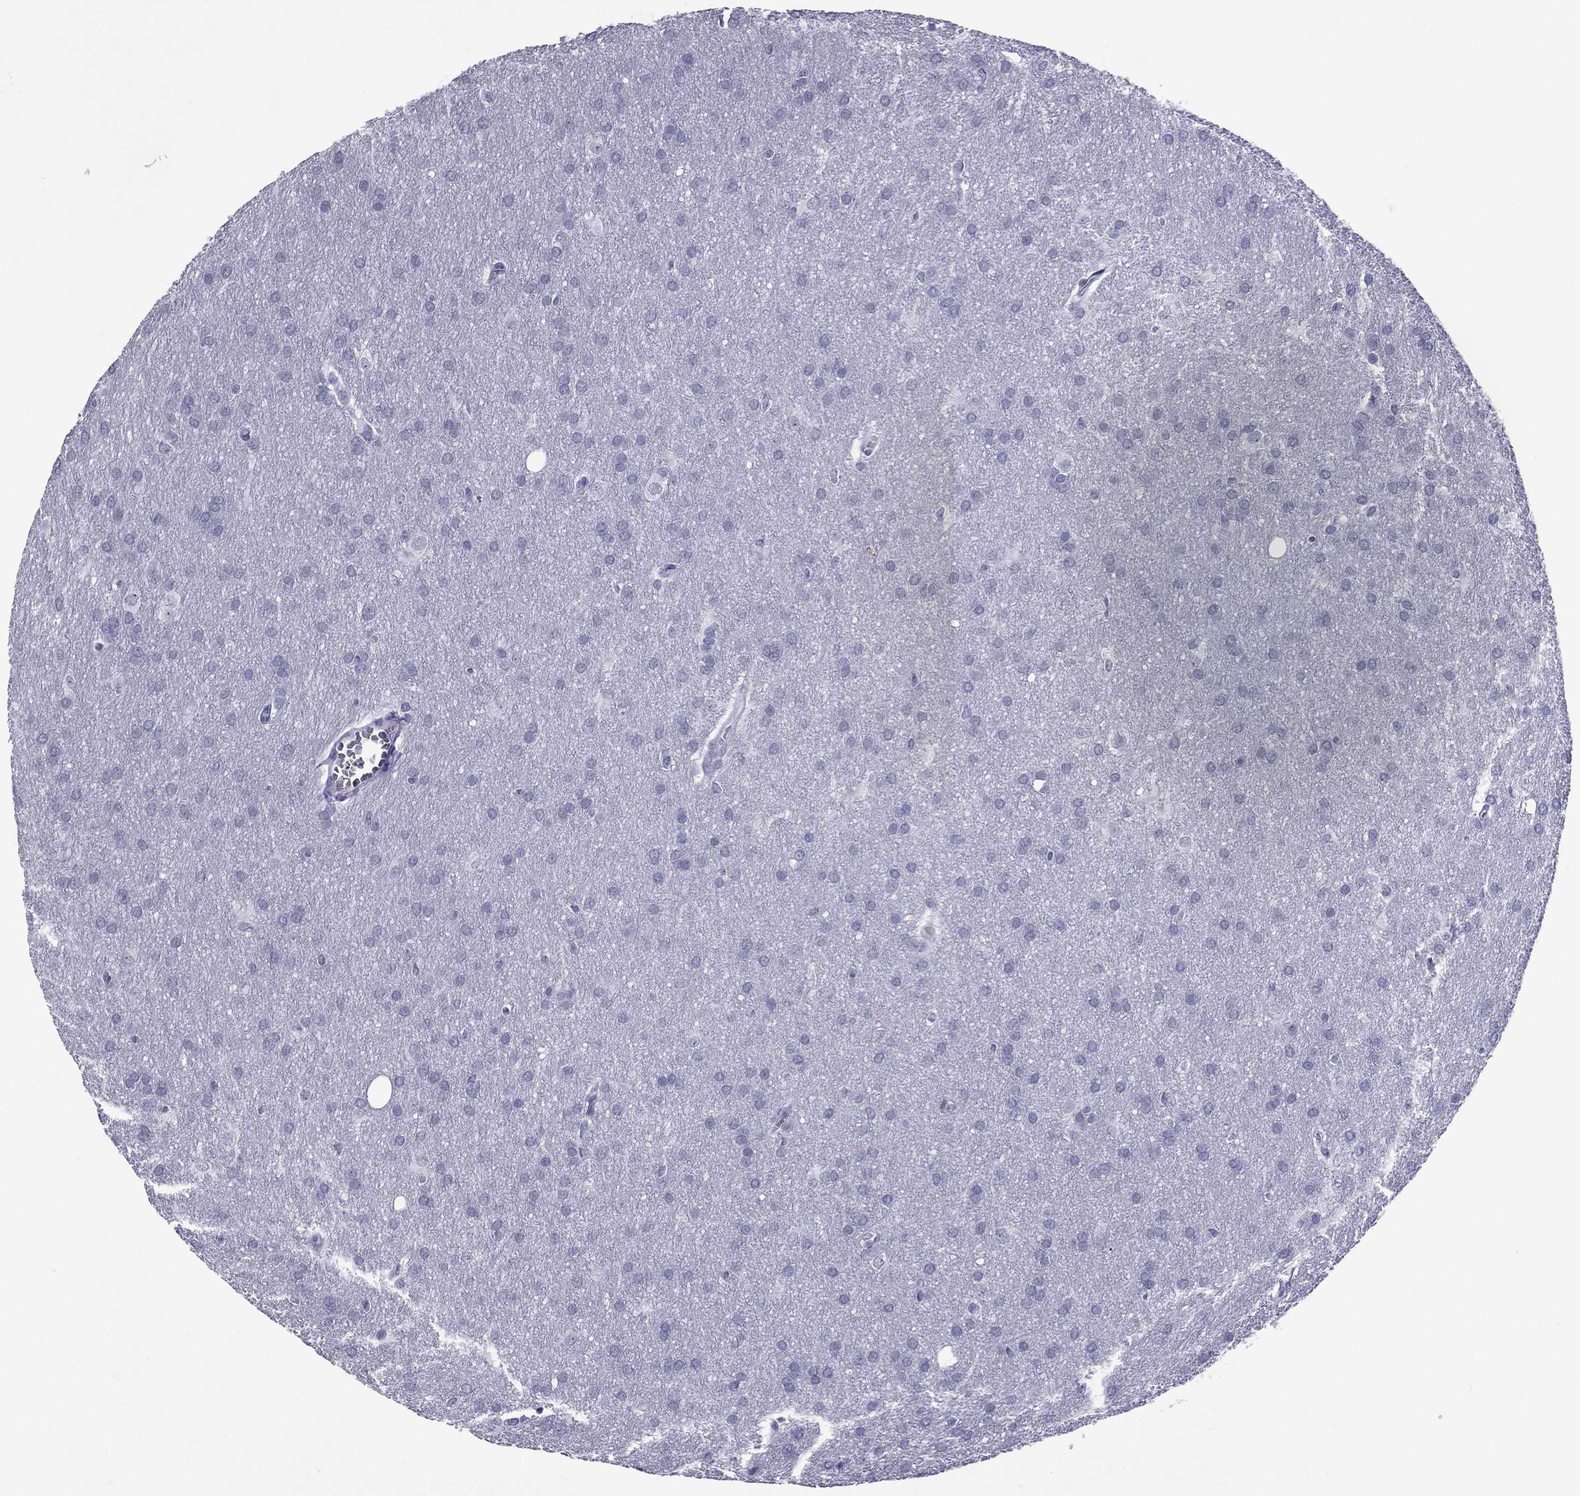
{"staining": {"intensity": "negative", "quantity": "none", "location": "none"}, "tissue": "glioma", "cell_type": "Tumor cells", "image_type": "cancer", "snomed": [{"axis": "morphology", "description": "Glioma, malignant, Low grade"}, {"axis": "topography", "description": "Brain"}], "caption": "A photomicrograph of glioma stained for a protein displays no brown staining in tumor cells.", "gene": "MYLK3", "patient": {"sex": "female", "age": 32}}